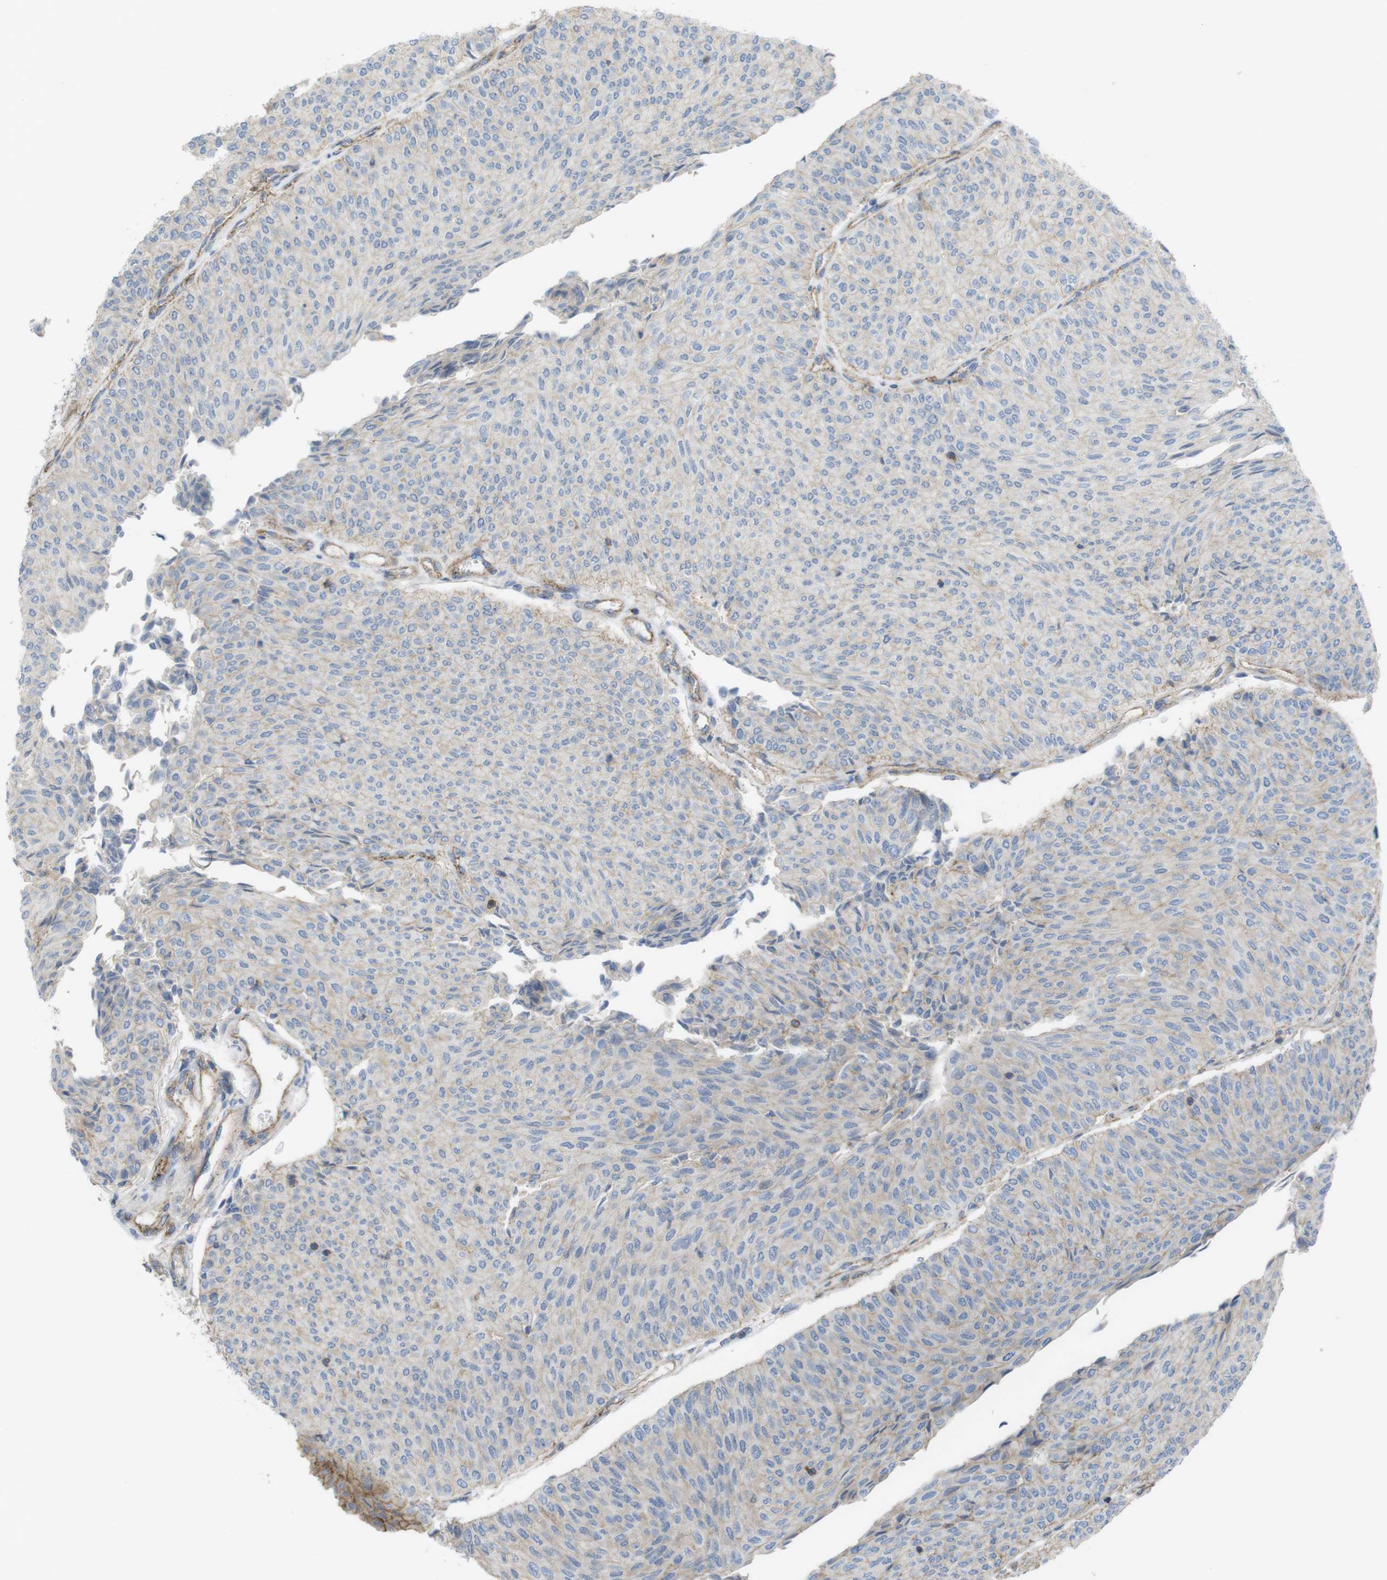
{"staining": {"intensity": "weak", "quantity": ">75%", "location": "cytoplasmic/membranous"}, "tissue": "urothelial cancer", "cell_type": "Tumor cells", "image_type": "cancer", "snomed": [{"axis": "morphology", "description": "Urothelial carcinoma, Low grade"}, {"axis": "topography", "description": "Urinary bladder"}], "caption": "Low-grade urothelial carcinoma stained with immunohistochemistry (IHC) shows weak cytoplasmic/membranous positivity in about >75% of tumor cells. (Brightfield microscopy of DAB IHC at high magnification).", "gene": "PREX2", "patient": {"sex": "male", "age": 78}}